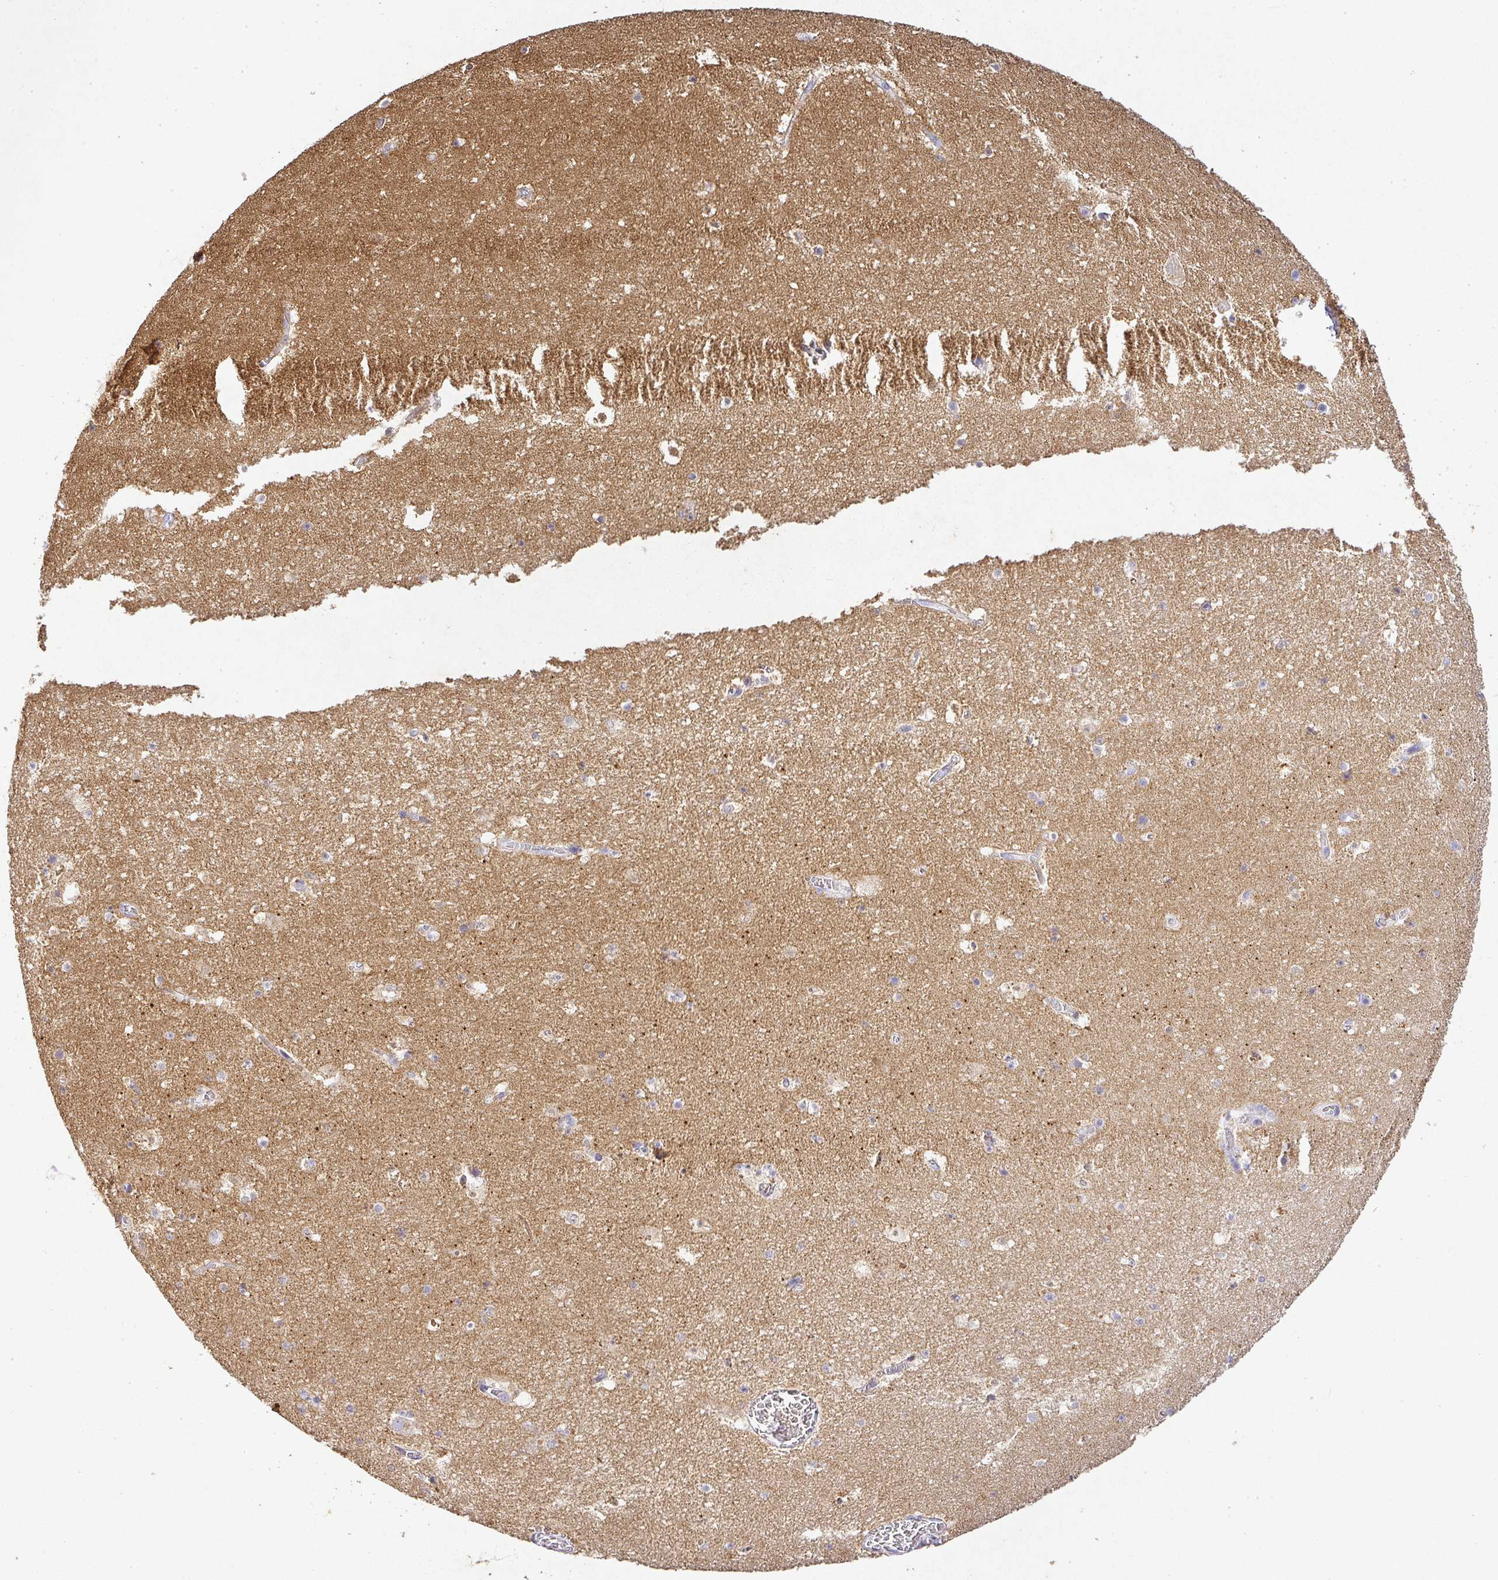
{"staining": {"intensity": "negative", "quantity": "none", "location": "none"}, "tissue": "hippocampus", "cell_type": "Glial cells", "image_type": "normal", "snomed": [{"axis": "morphology", "description": "Normal tissue, NOS"}, {"axis": "topography", "description": "Hippocampus"}], "caption": "Immunohistochemical staining of normal human hippocampus demonstrates no significant positivity in glial cells. (DAB (3,3'-diaminobenzidine) immunohistochemistry (IHC), high magnification).", "gene": "RPS2", "patient": {"sex": "female", "age": 42}}